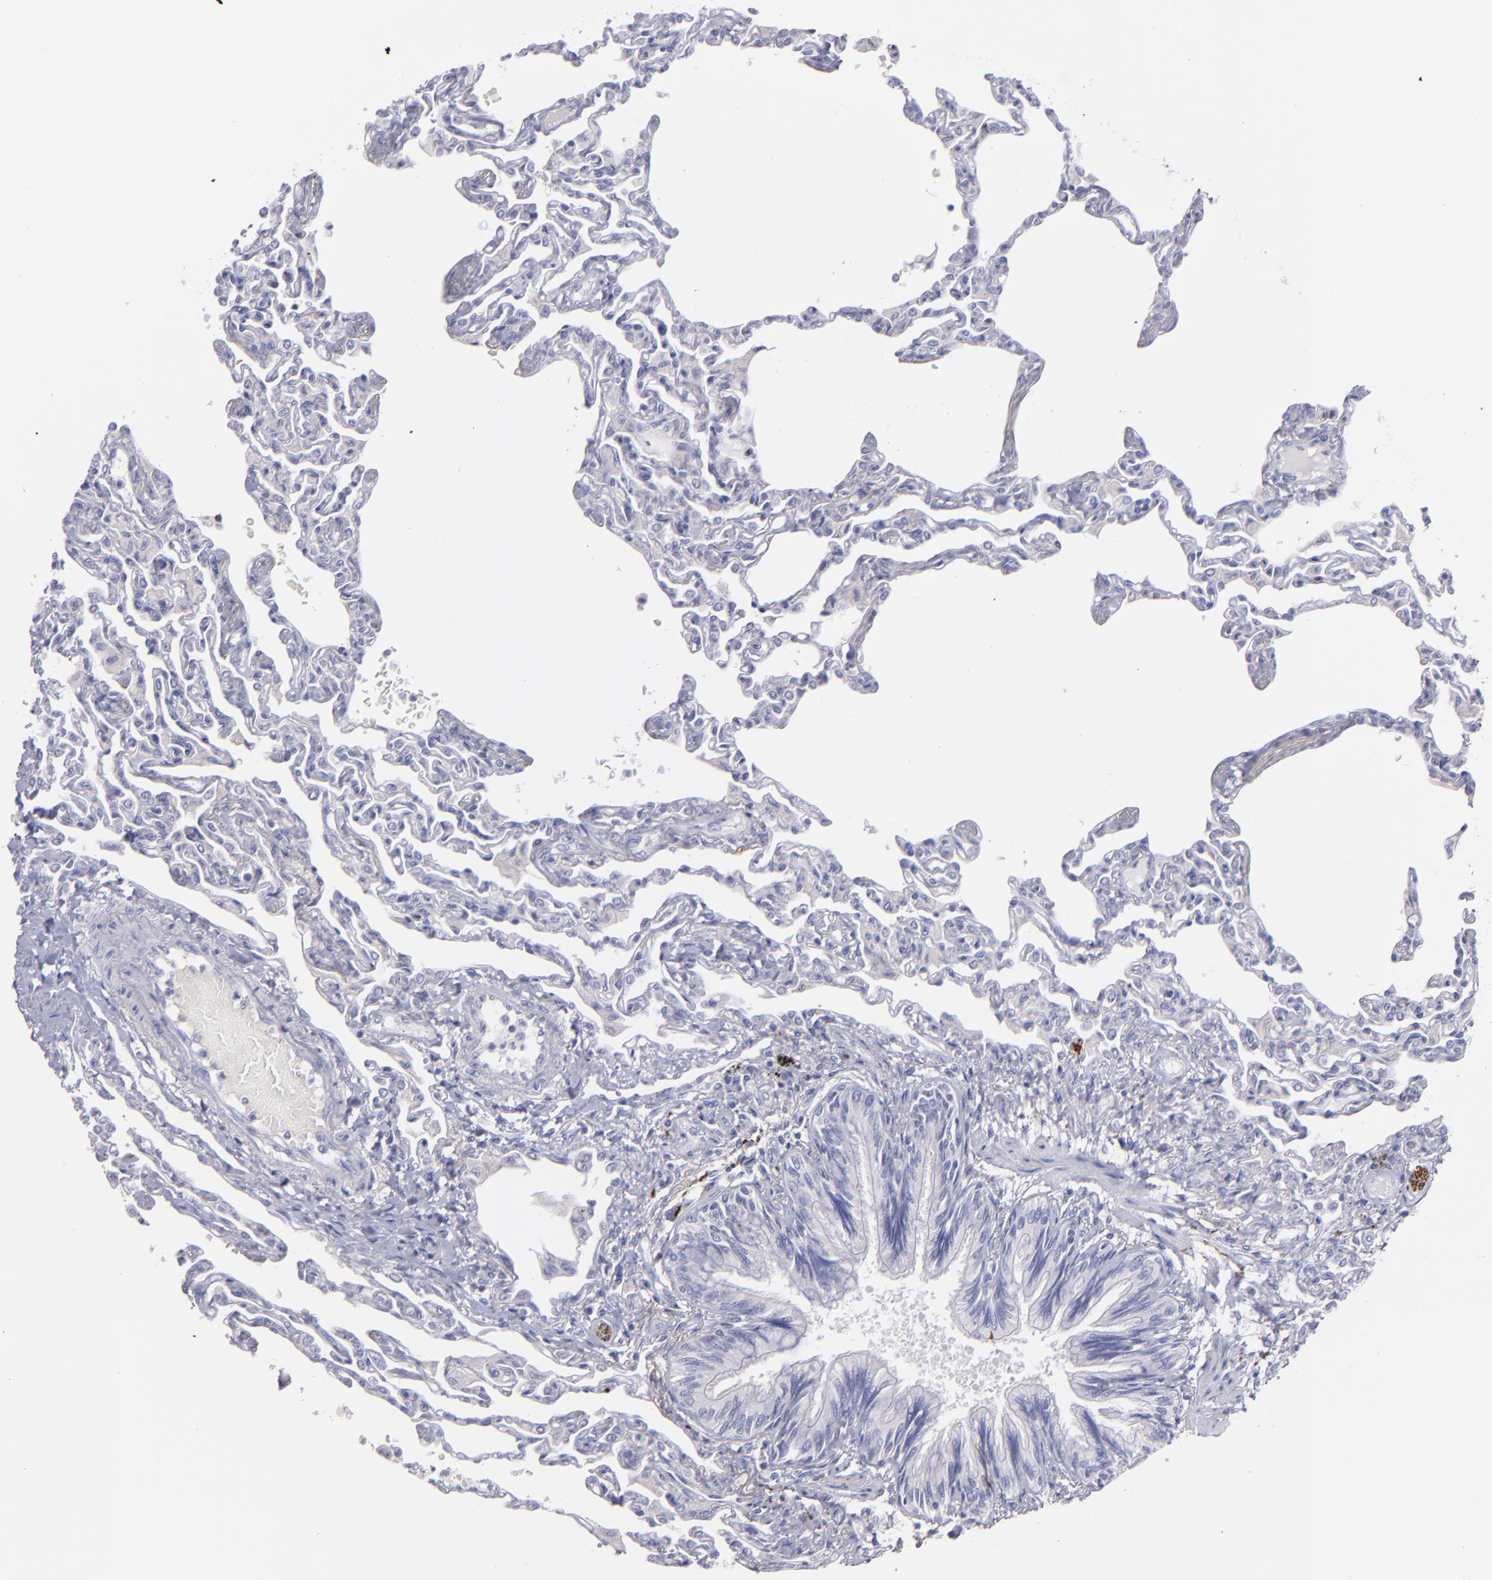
{"staining": {"intensity": "negative", "quantity": "none", "location": "none"}, "tissue": "lung", "cell_type": "Alveolar cells", "image_type": "normal", "snomed": [{"axis": "morphology", "description": "Normal tissue, NOS"}, {"axis": "topography", "description": "Lung"}], "caption": "DAB immunohistochemical staining of normal human lung displays no significant expression in alveolar cells.", "gene": "SNAP25", "patient": {"sex": "female", "age": 49}}